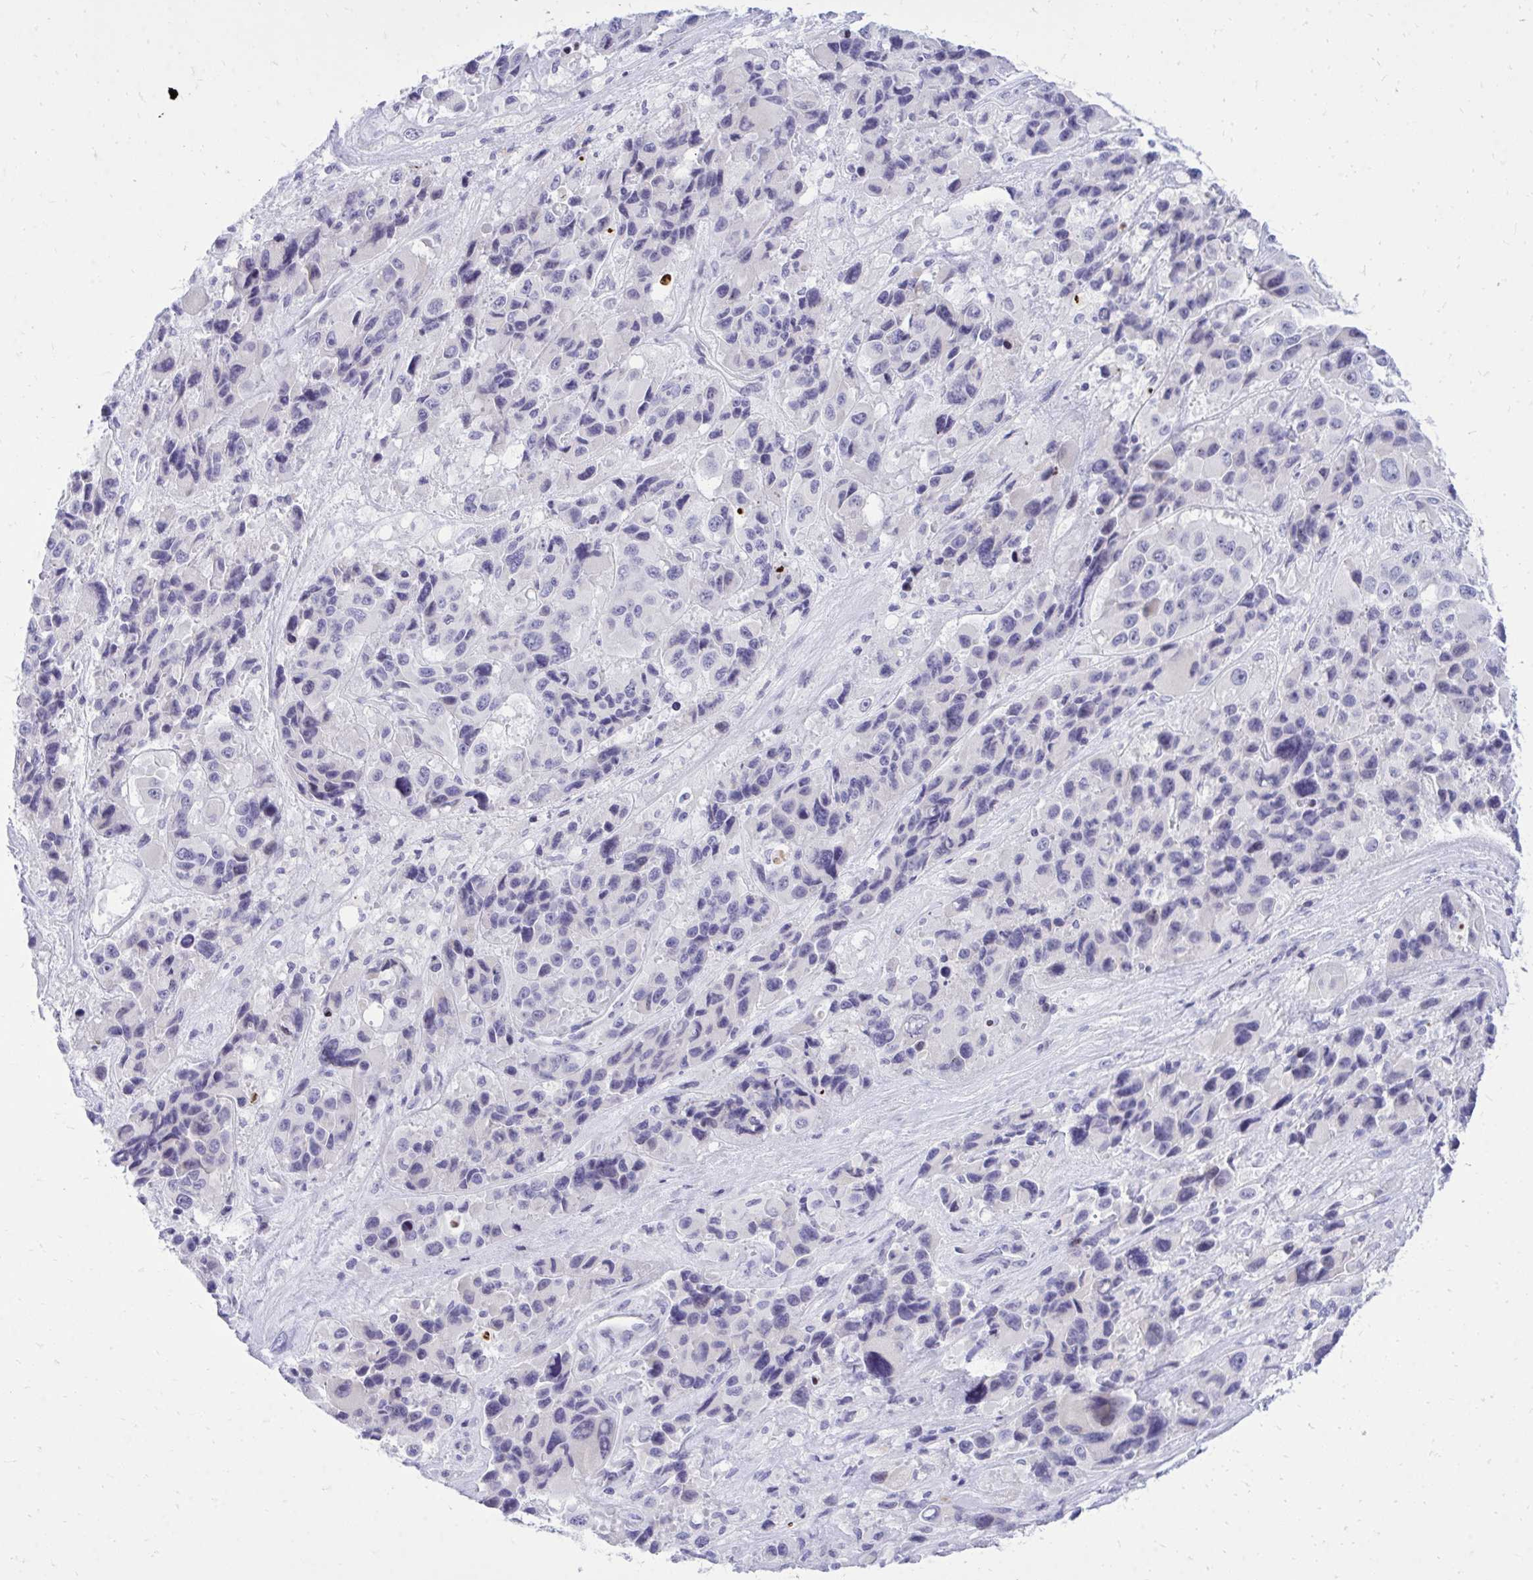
{"staining": {"intensity": "negative", "quantity": "none", "location": "none"}, "tissue": "melanoma", "cell_type": "Tumor cells", "image_type": "cancer", "snomed": [{"axis": "morphology", "description": "Malignant melanoma, Metastatic site"}, {"axis": "topography", "description": "Lymph node"}], "caption": "Histopathology image shows no protein positivity in tumor cells of malignant melanoma (metastatic site) tissue.", "gene": "GABRA1", "patient": {"sex": "female", "age": 65}}